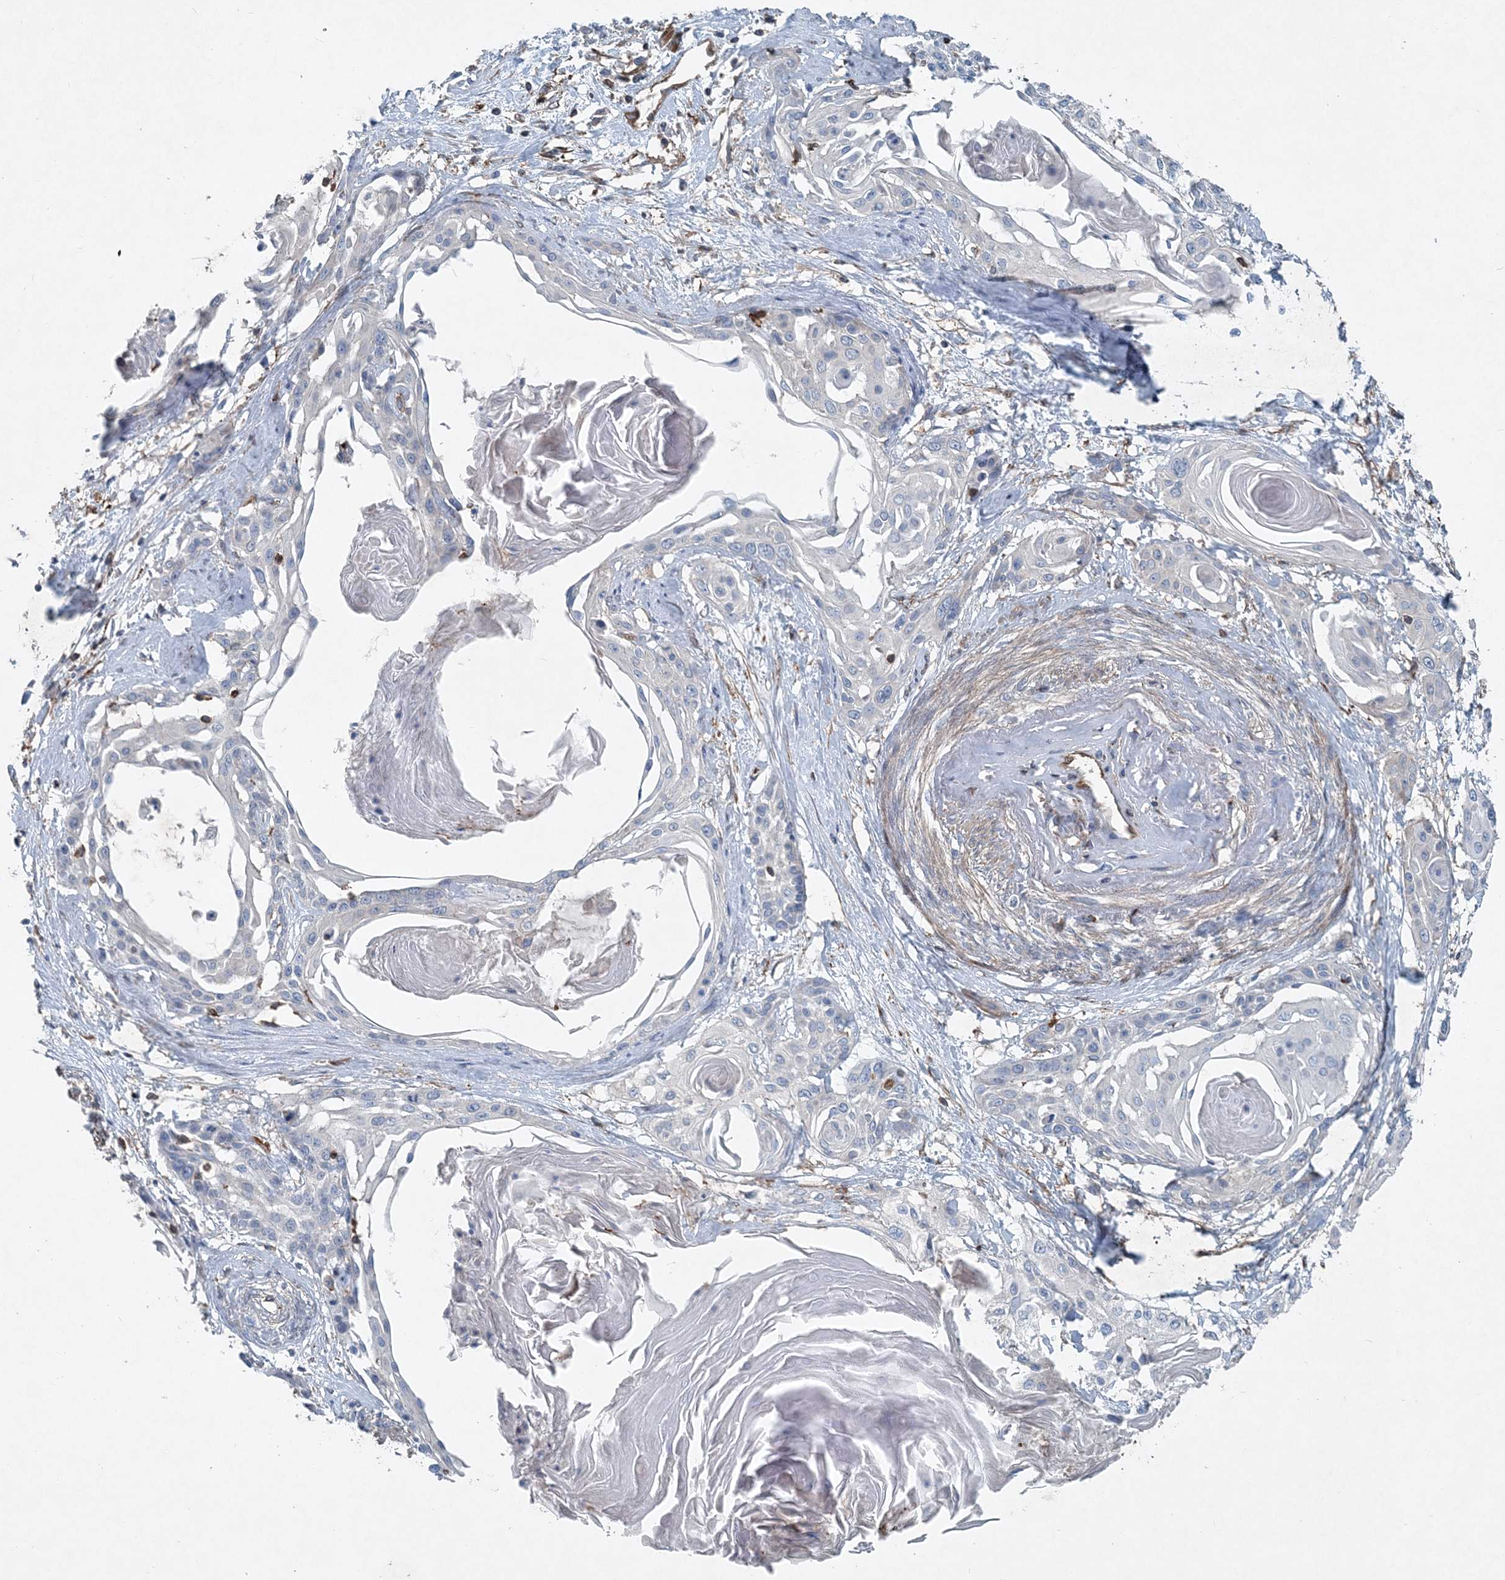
{"staining": {"intensity": "negative", "quantity": "none", "location": "none"}, "tissue": "cervical cancer", "cell_type": "Tumor cells", "image_type": "cancer", "snomed": [{"axis": "morphology", "description": "Squamous cell carcinoma, NOS"}, {"axis": "topography", "description": "Cervix"}], "caption": "Micrograph shows no protein positivity in tumor cells of cervical squamous cell carcinoma tissue.", "gene": "DGUOK", "patient": {"sex": "female", "age": 57}}